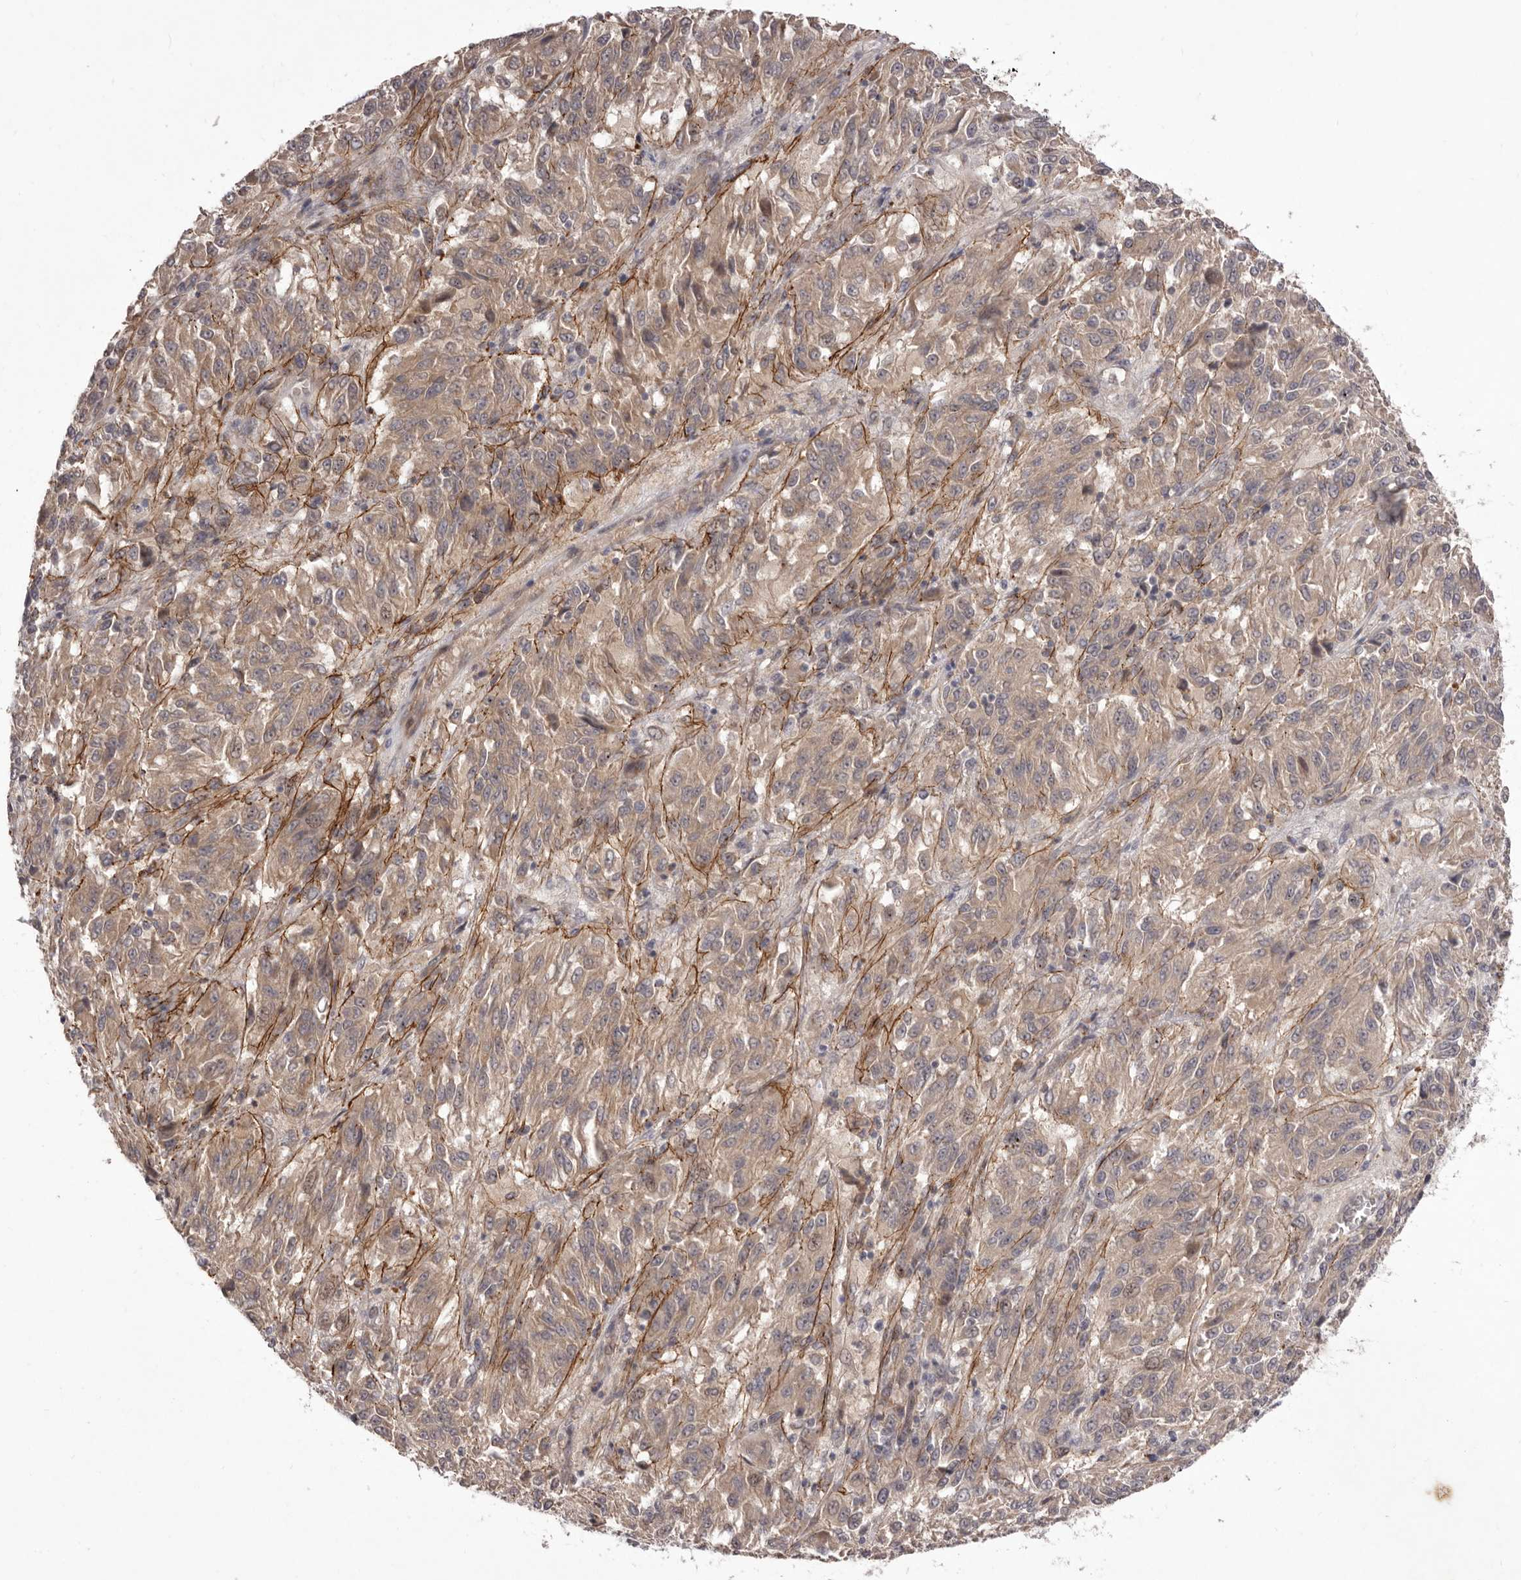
{"staining": {"intensity": "weak", "quantity": "25%-75%", "location": "cytoplasmic/membranous"}, "tissue": "melanoma", "cell_type": "Tumor cells", "image_type": "cancer", "snomed": [{"axis": "morphology", "description": "Malignant melanoma, Metastatic site"}, {"axis": "topography", "description": "Lung"}], "caption": "An immunohistochemistry histopathology image of tumor tissue is shown. Protein staining in brown shows weak cytoplasmic/membranous positivity in melanoma within tumor cells. The protein is stained brown, and the nuclei are stained in blue (DAB (3,3'-diaminobenzidine) IHC with brightfield microscopy, high magnification).", "gene": "HBS1L", "patient": {"sex": "male", "age": 64}}